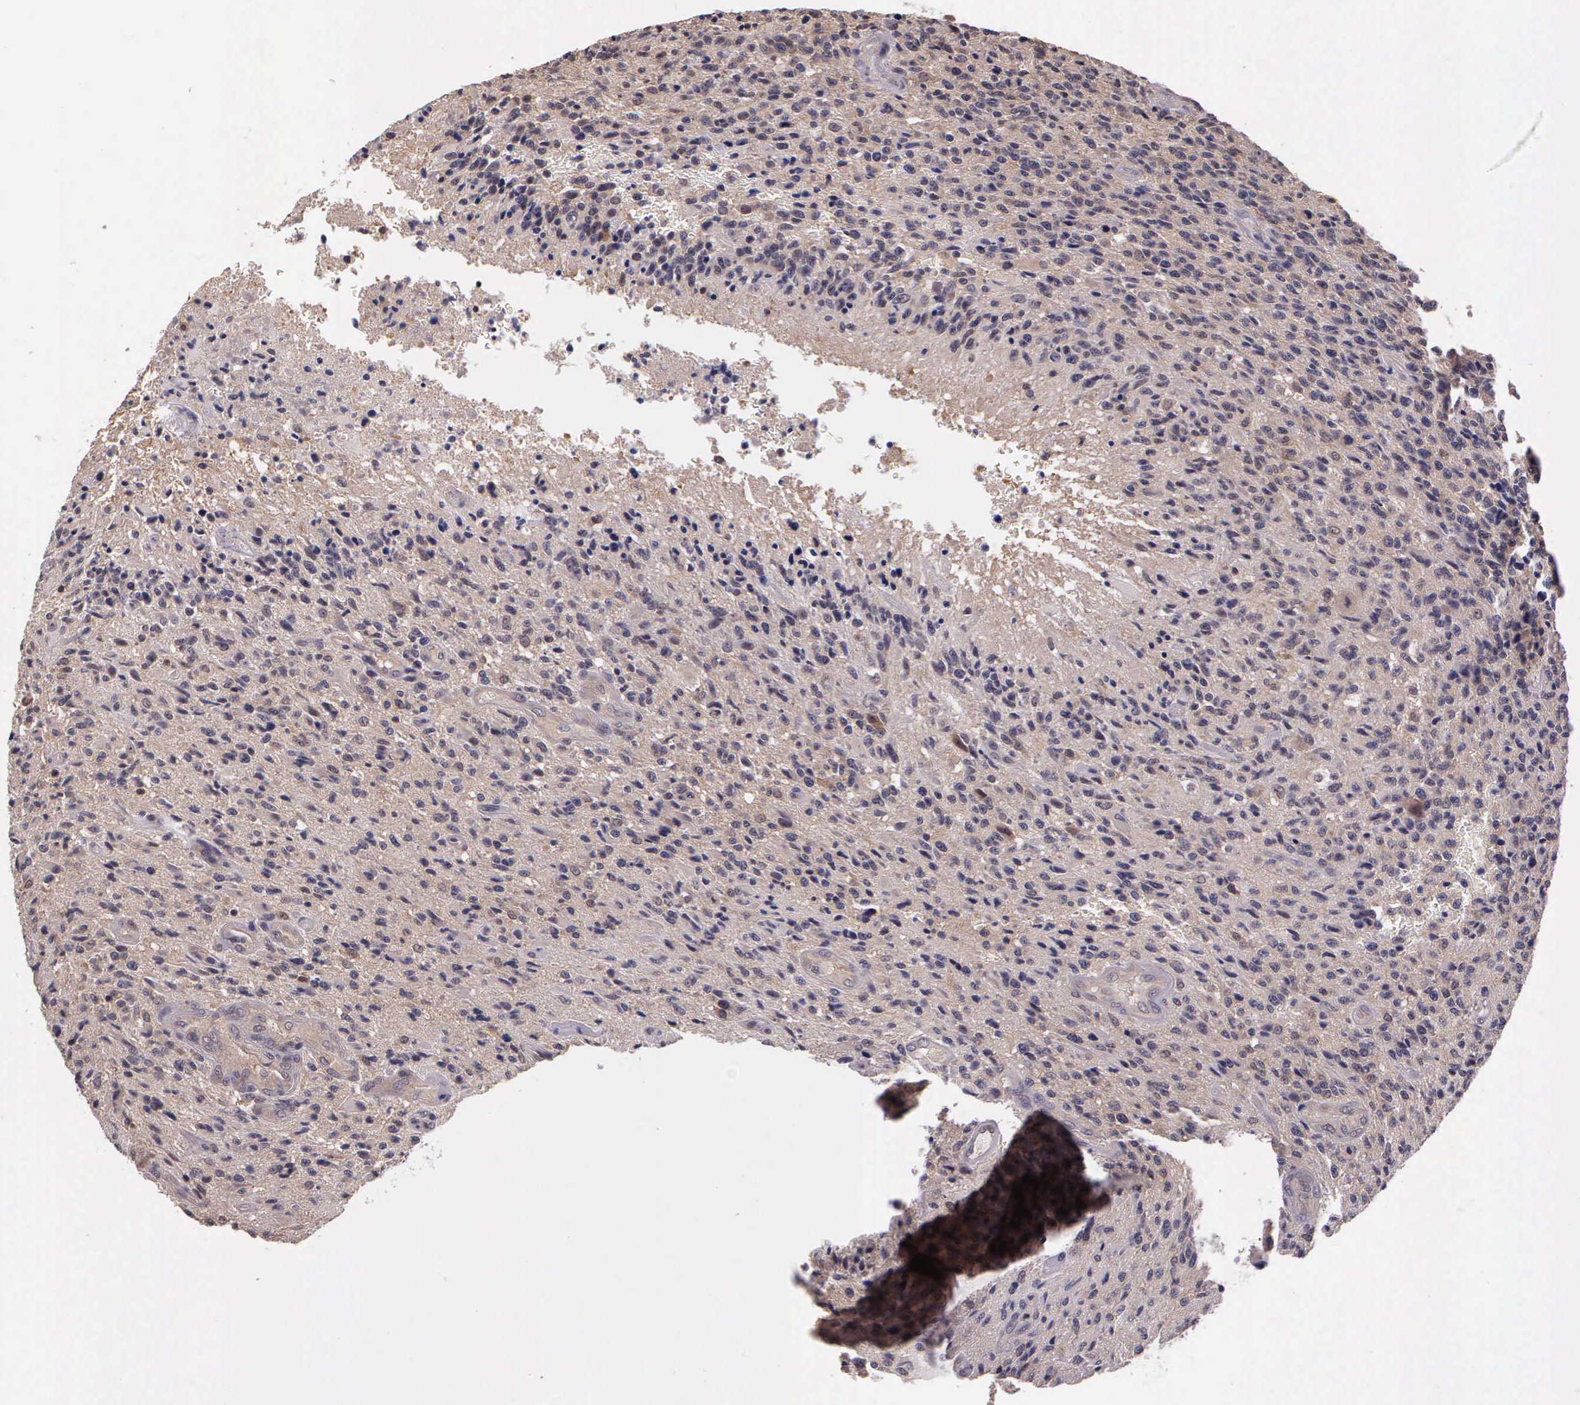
{"staining": {"intensity": "negative", "quantity": "none", "location": "none"}, "tissue": "glioma", "cell_type": "Tumor cells", "image_type": "cancer", "snomed": [{"axis": "morphology", "description": "Glioma, malignant, High grade"}, {"axis": "topography", "description": "Brain"}], "caption": "Malignant glioma (high-grade) stained for a protein using IHC exhibits no expression tumor cells.", "gene": "IGBP1", "patient": {"sex": "male", "age": 36}}